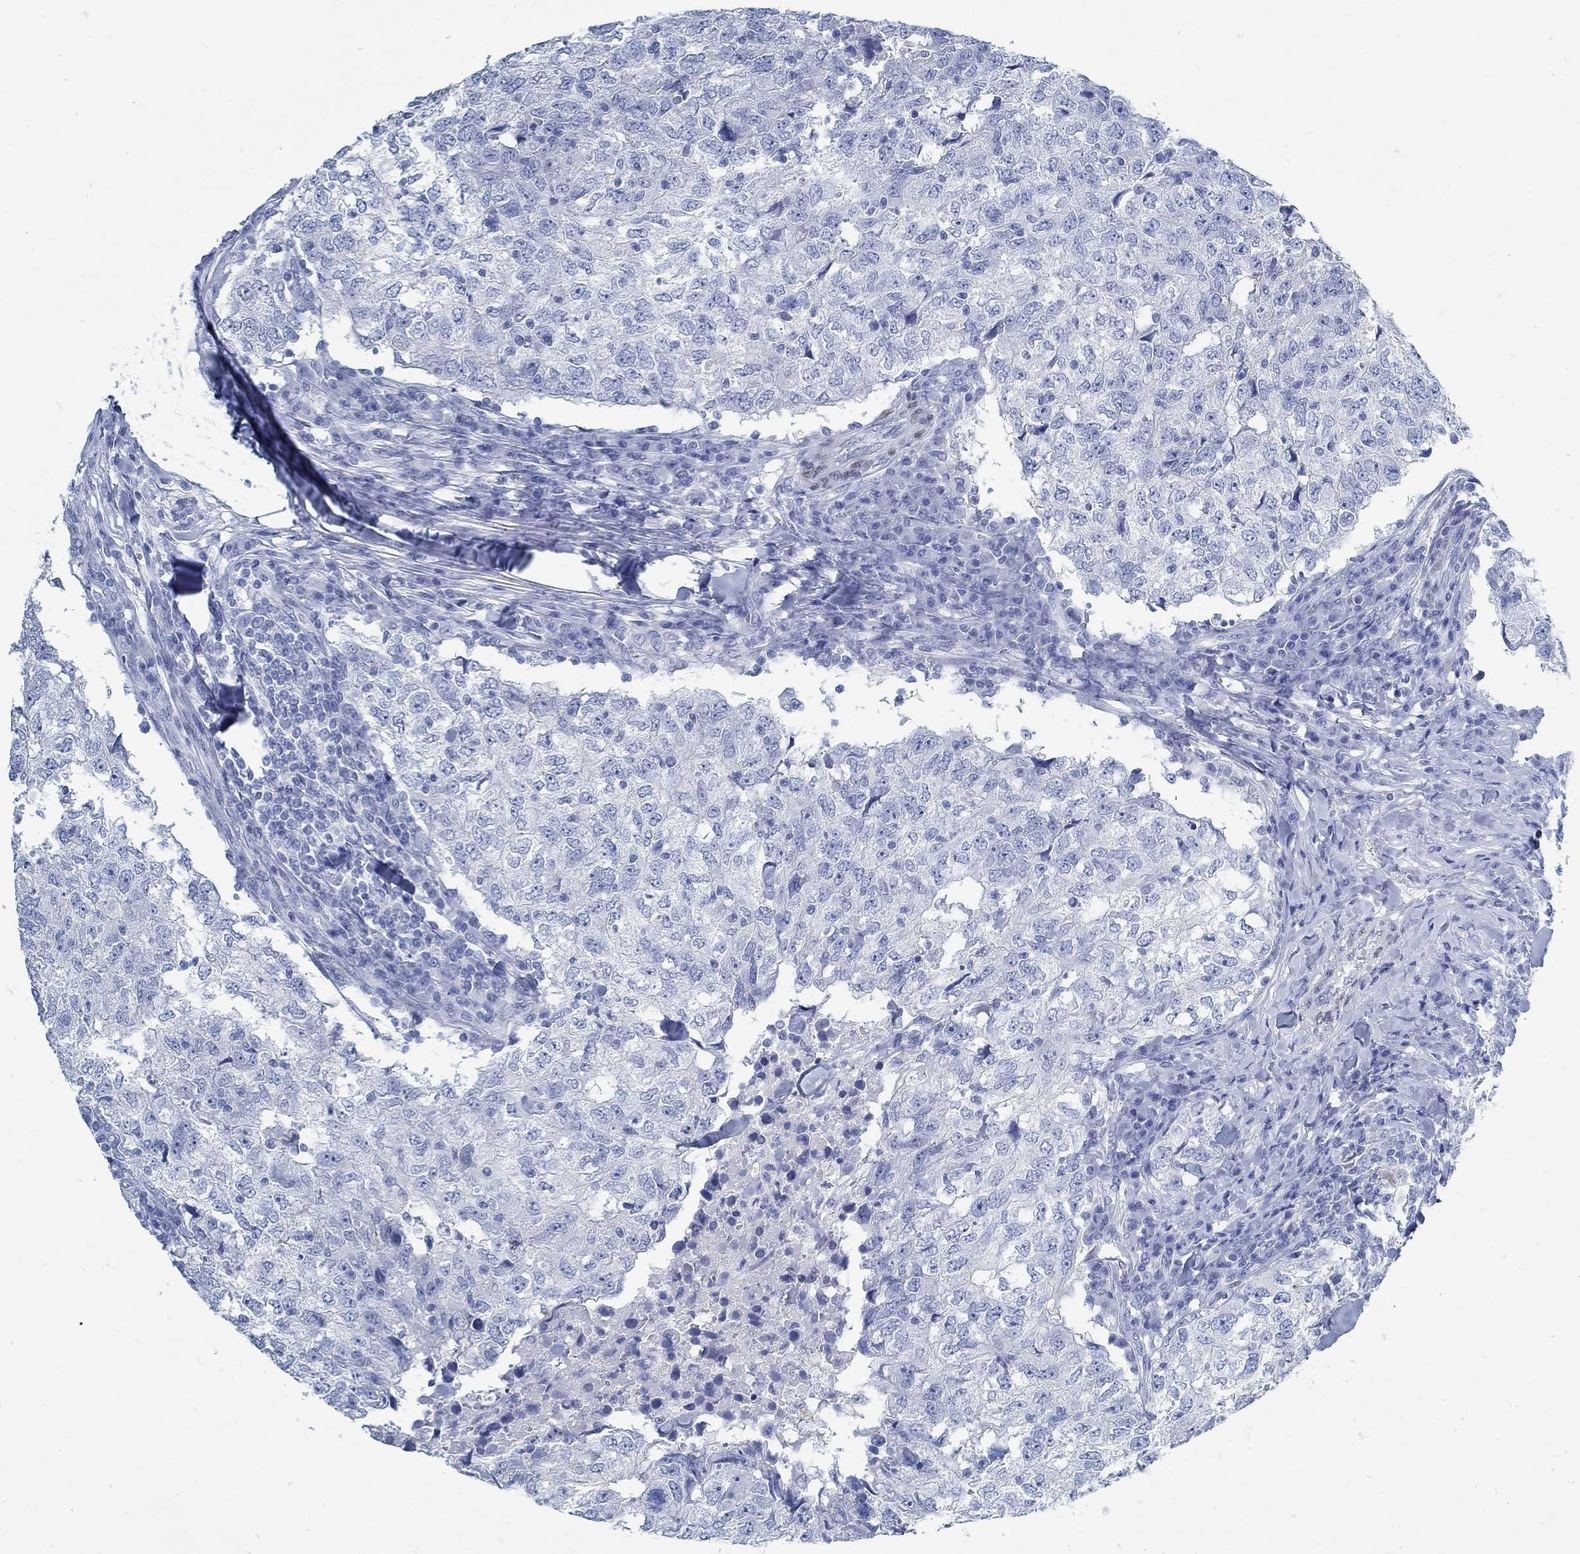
{"staining": {"intensity": "negative", "quantity": "none", "location": "none"}, "tissue": "breast cancer", "cell_type": "Tumor cells", "image_type": "cancer", "snomed": [{"axis": "morphology", "description": "Duct carcinoma"}, {"axis": "topography", "description": "Breast"}], "caption": "This is an immunohistochemistry (IHC) photomicrograph of breast cancer. There is no staining in tumor cells.", "gene": "RBM20", "patient": {"sex": "female", "age": 30}}